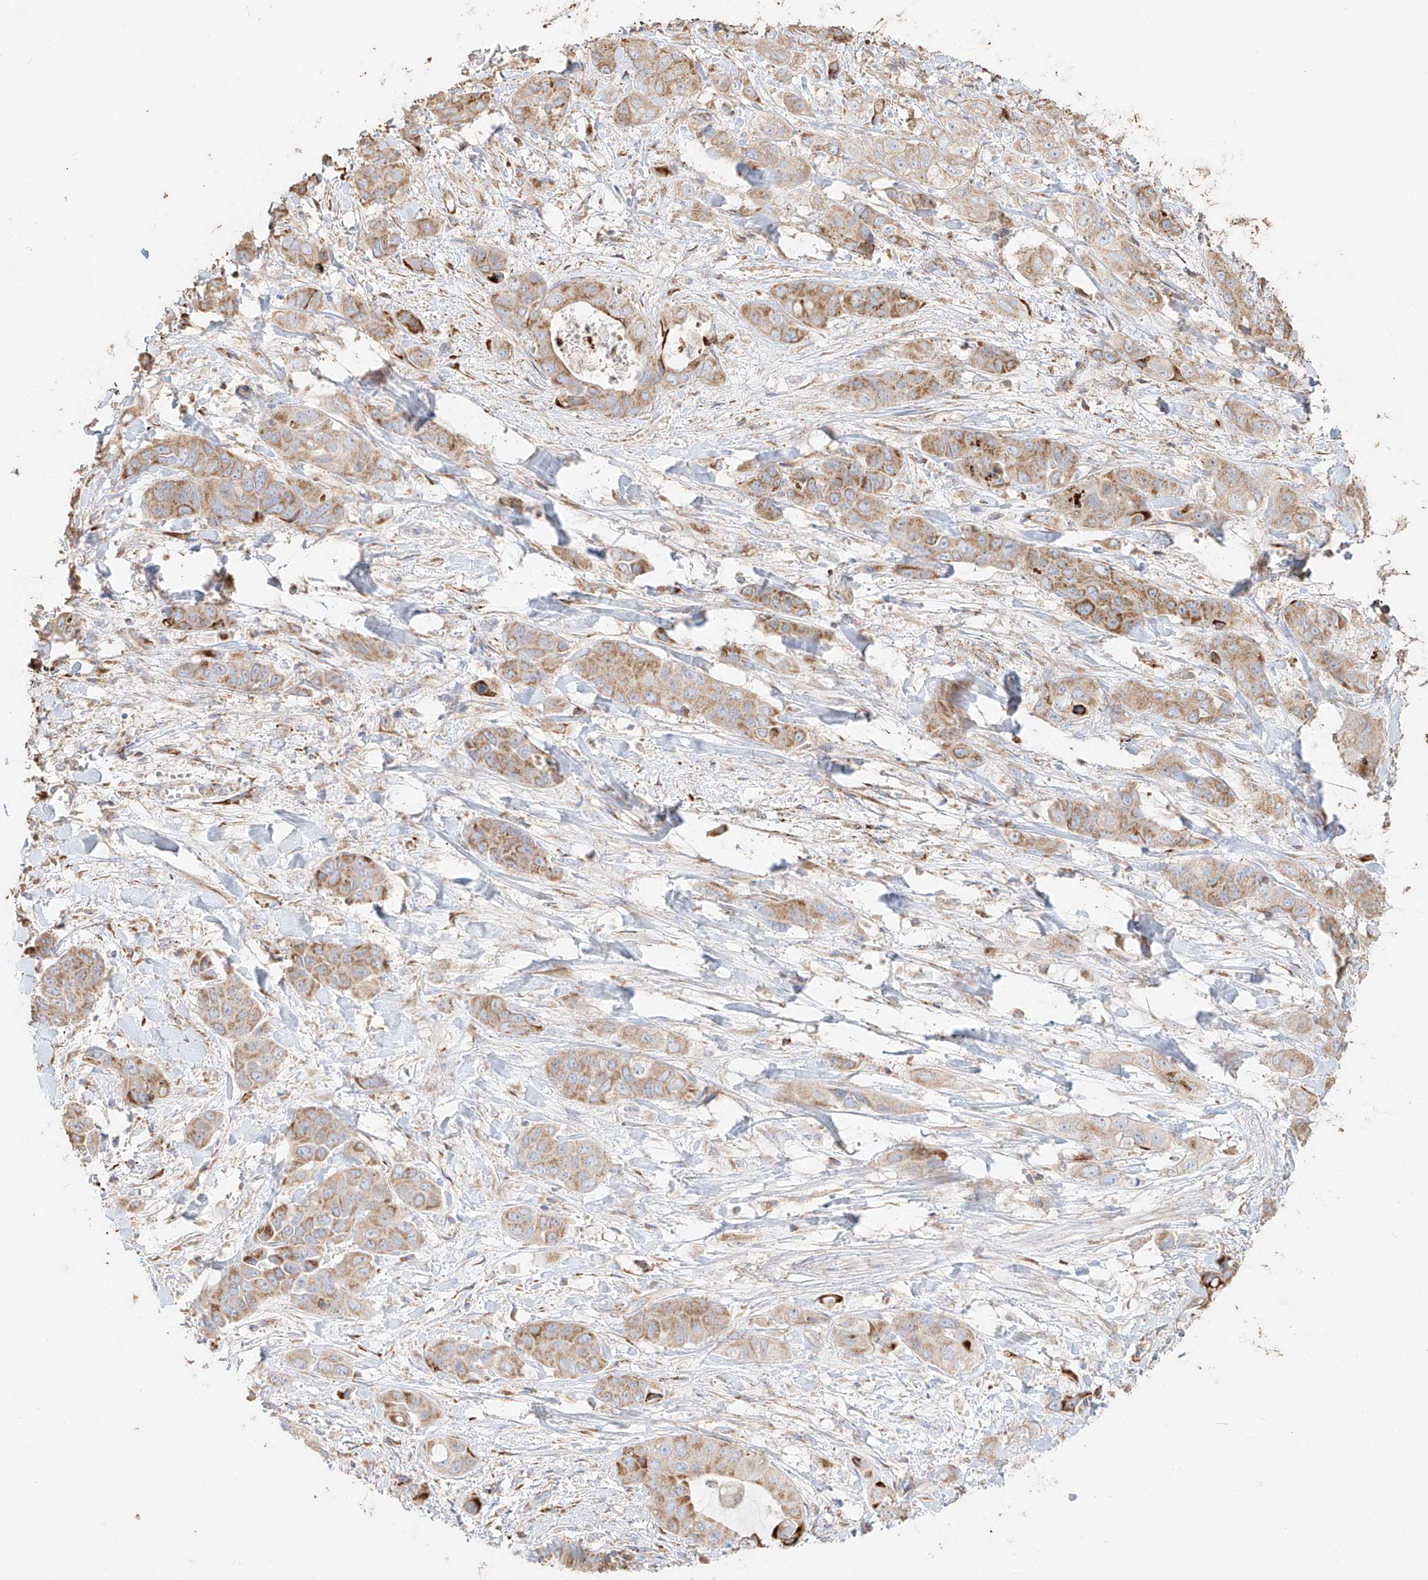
{"staining": {"intensity": "moderate", "quantity": ">75%", "location": "cytoplasmic/membranous"}, "tissue": "liver cancer", "cell_type": "Tumor cells", "image_type": "cancer", "snomed": [{"axis": "morphology", "description": "Cholangiocarcinoma"}, {"axis": "topography", "description": "Liver"}], "caption": "This micrograph reveals IHC staining of human liver cholangiocarcinoma, with medium moderate cytoplasmic/membranous expression in approximately >75% of tumor cells.", "gene": "COLGALT2", "patient": {"sex": "female", "age": 52}}